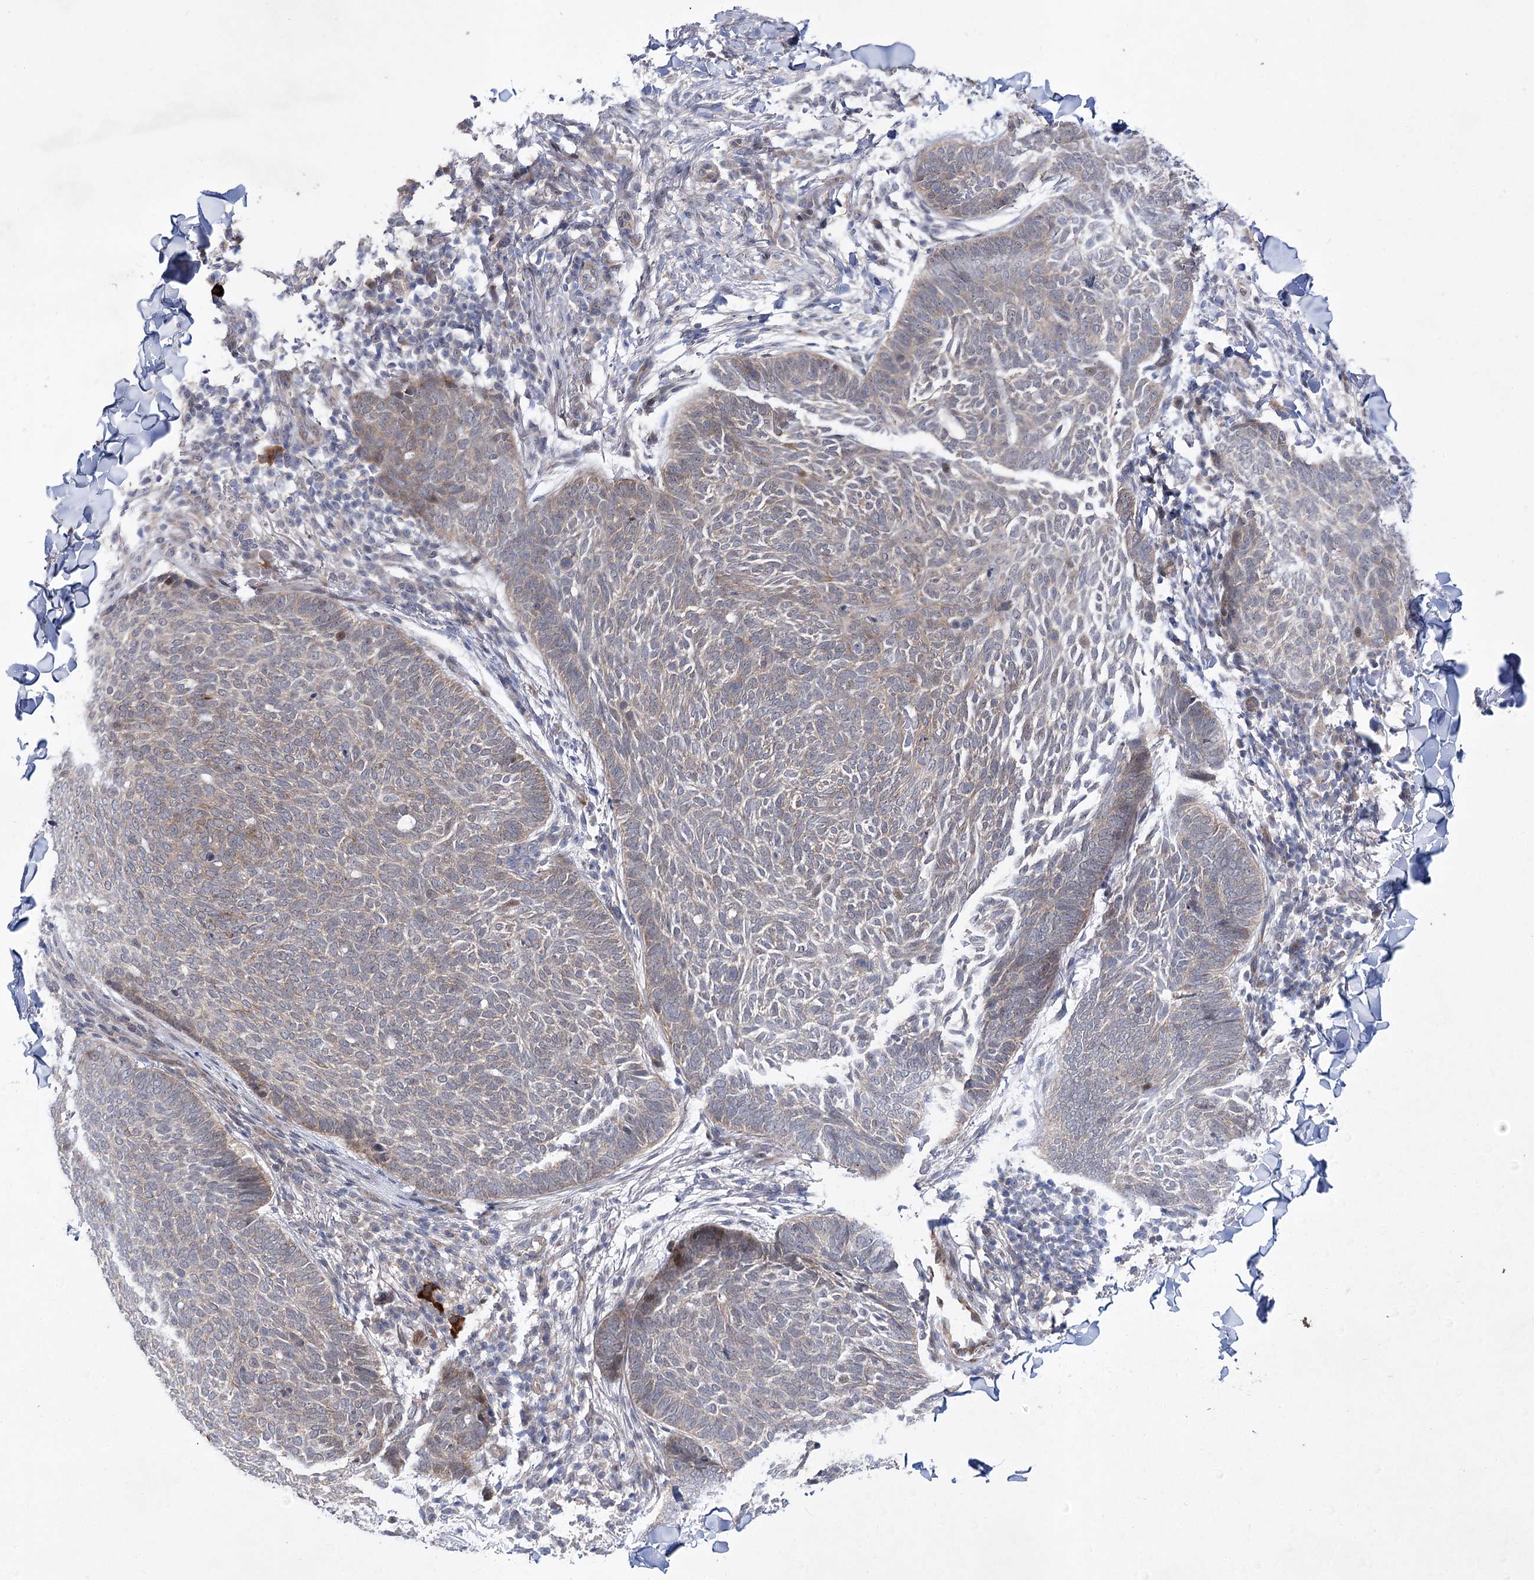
{"staining": {"intensity": "weak", "quantity": "25%-75%", "location": "cytoplasmic/membranous"}, "tissue": "skin cancer", "cell_type": "Tumor cells", "image_type": "cancer", "snomed": [{"axis": "morphology", "description": "Normal tissue, NOS"}, {"axis": "morphology", "description": "Basal cell carcinoma"}, {"axis": "topography", "description": "Skin"}], "caption": "A high-resolution micrograph shows immunohistochemistry (IHC) staining of skin cancer, which demonstrates weak cytoplasmic/membranous expression in approximately 25%-75% of tumor cells.", "gene": "ARHGAP32", "patient": {"sex": "male", "age": 50}}